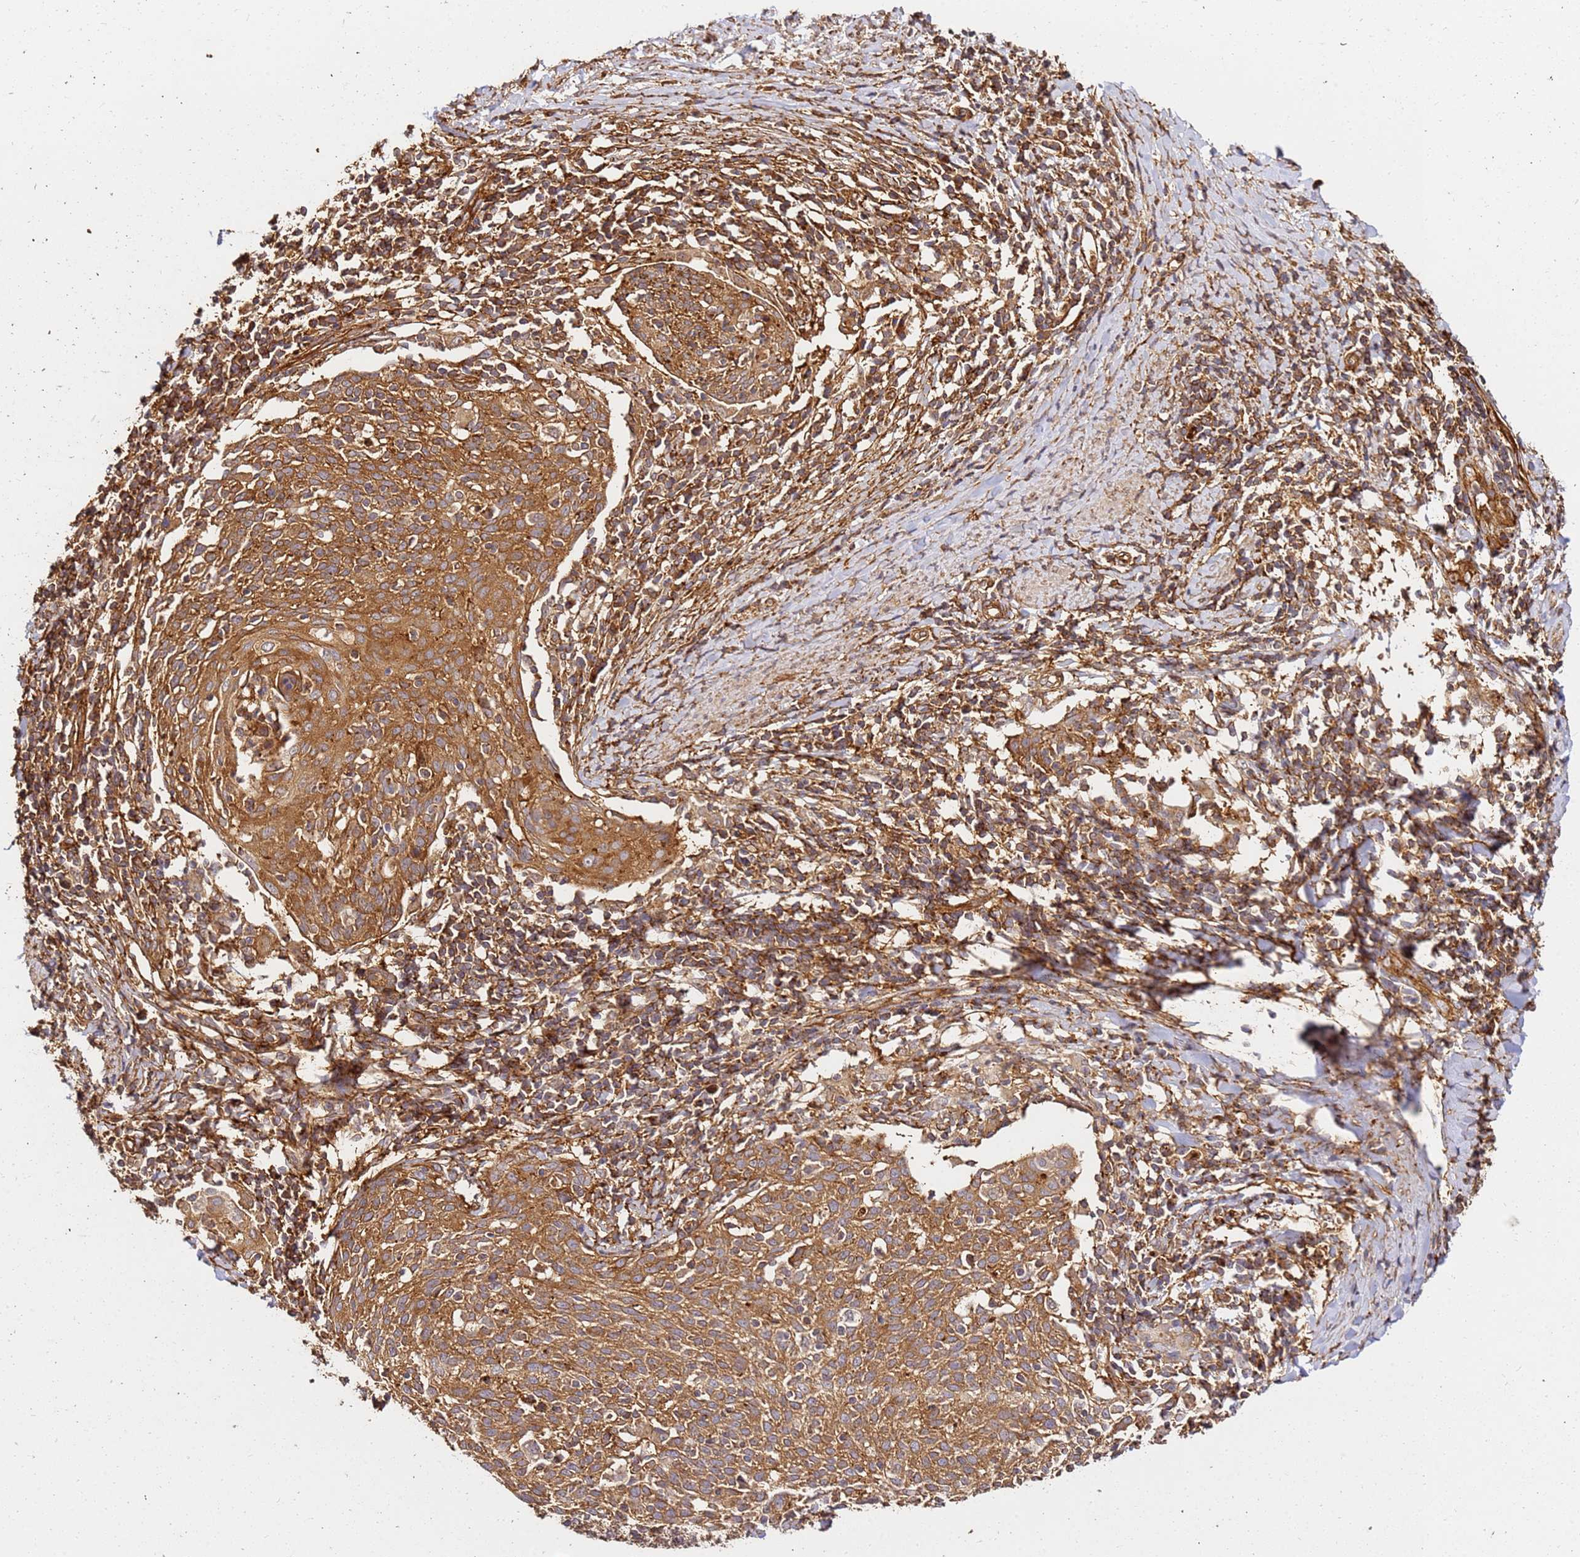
{"staining": {"intensity": "strong", "quantity": ">75%", "location": "cytoplasmic/membranous"}, "tissue": "cervical cancer", "cell_type": "Tumor cells", "image_type": "cancer", "snomed": [{"axis": "morphology", "description": "Squamous cell carcinoma, NOS"}, {"axis": "topography", "description": "Cervix"}], "caption": "Tumor cells reveal high levels of strong cytoplasmic/membranous expression in approximately >75% of cells in human cervical cancer (squamous cell carcinoma). Using DAB (brown) and hematoxylin (blue) stains, captured at high magnification using brightfield microscopy.", "gene": "DVL3", "patient": {"sex": "female", "age": 52}}